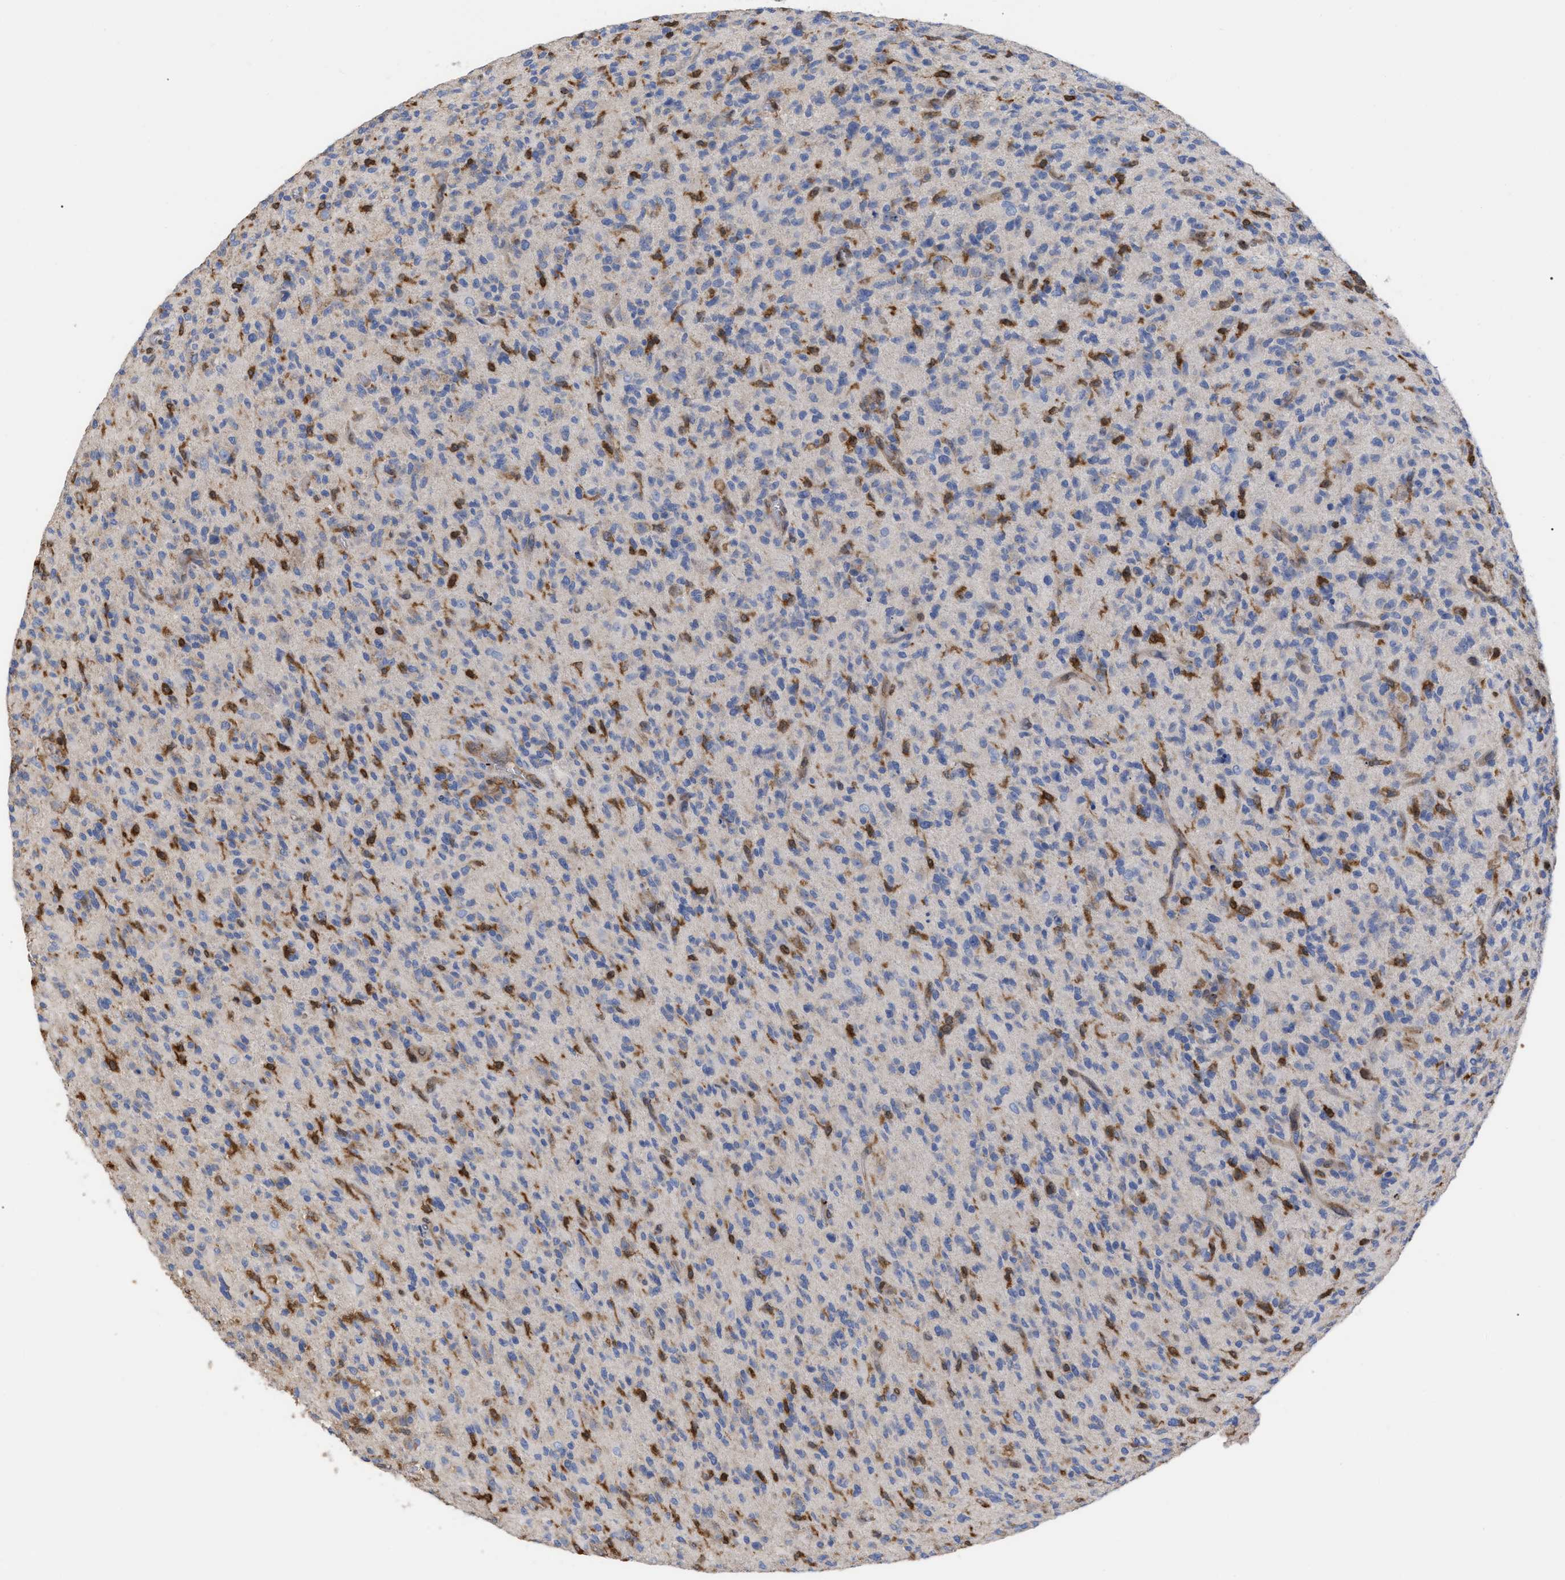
{"staining": {"intensity": "negative", "quantity": "none", "location": "none"}, "tissue": "glioma", "cell_type": "Tumor cells", "image_type": "cancer", "snomed": [{"axis": "morphology", "description": "Glioma, malignant, High grade"}, {"axis": "topography", "description": "Brain"}], "caption": "This is an immunohistochemistry photomicrograph of malignant glioma (high-grade). There is no positivity in tumor cells.", "gene": "GIMAP4", "patient": {"sex": "male", "age": 71}}